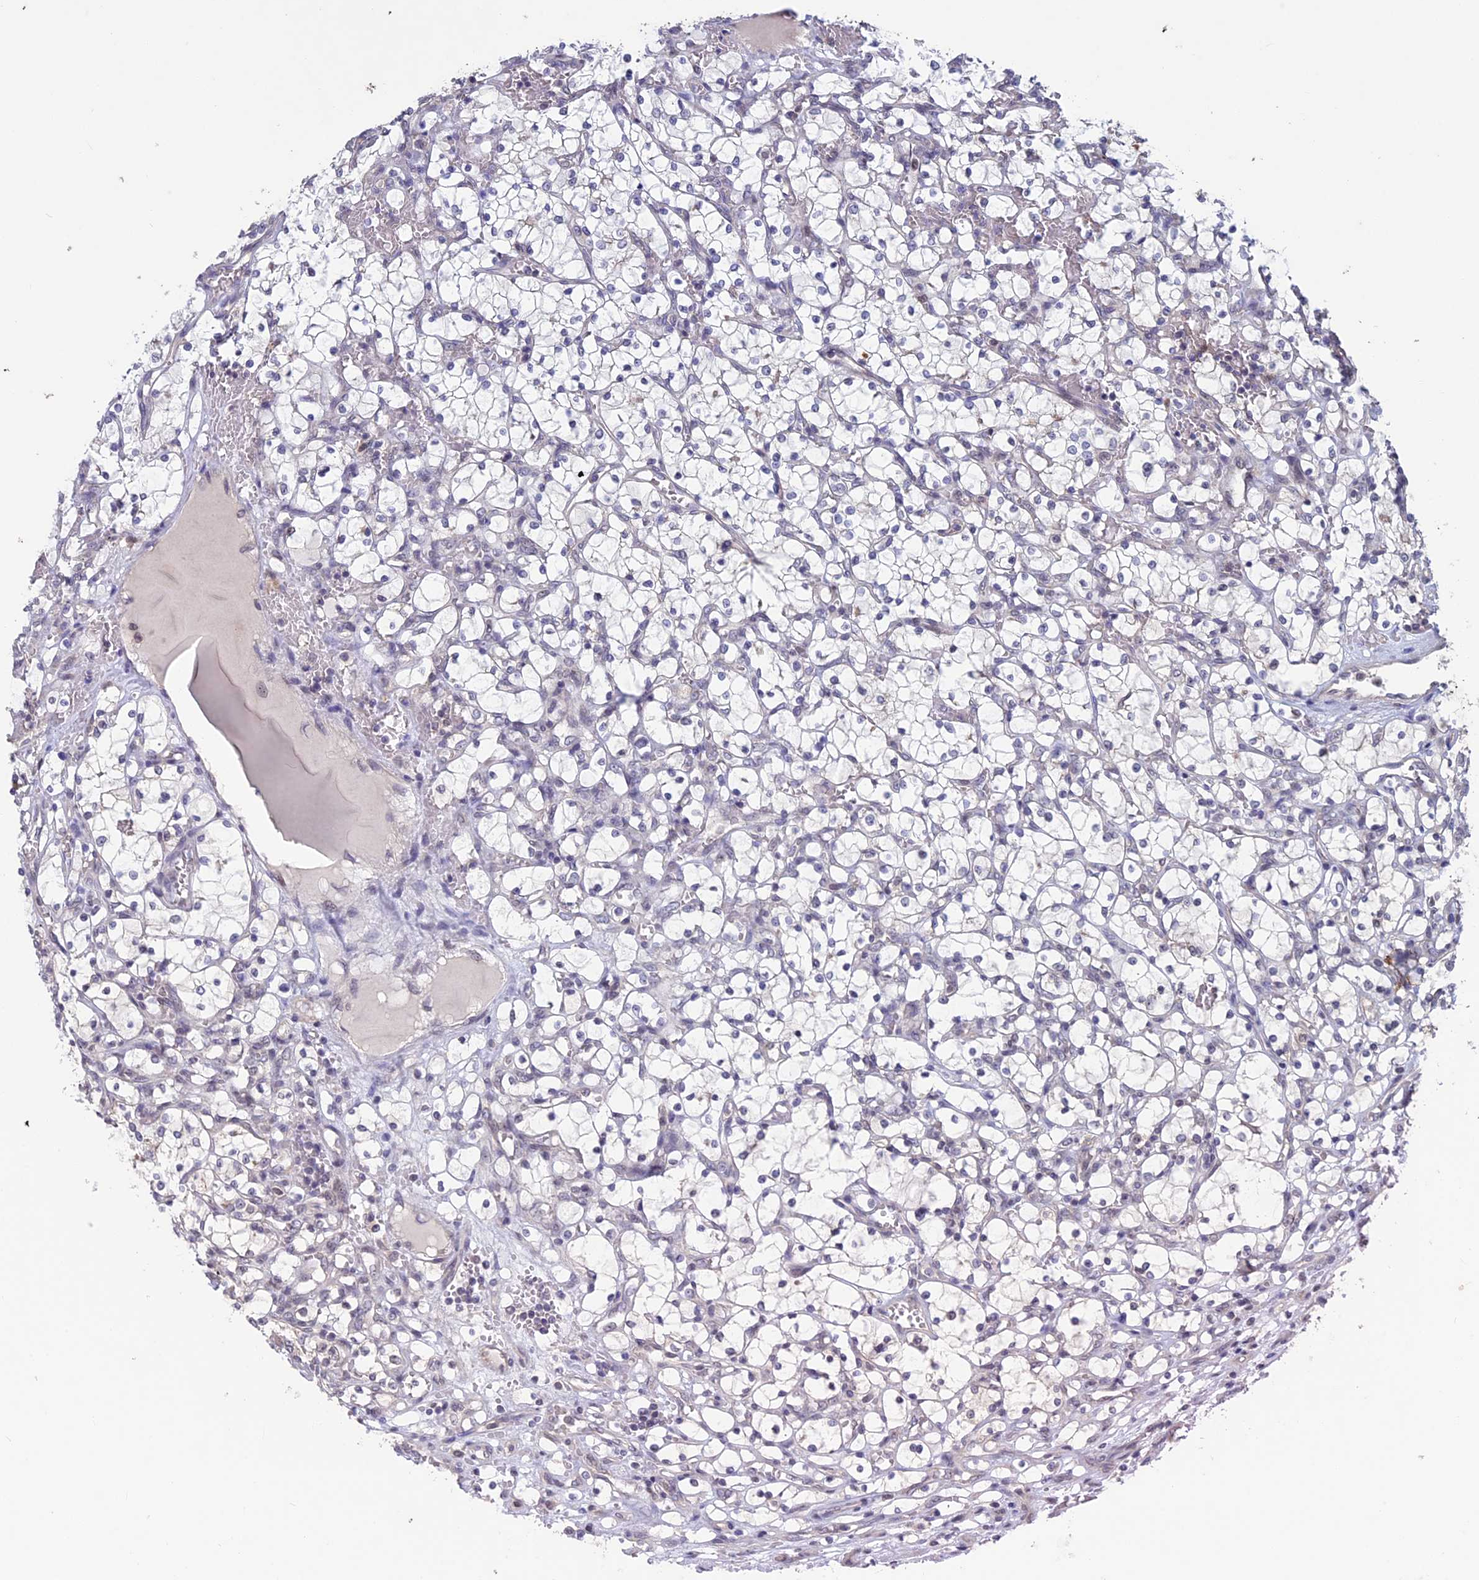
{"staining": {"intensity": "negative", "quantity": "none", "location": "none"}, "tissue": "renal cancer", "cell_type": "Tumor cells", "image_type": "cancer", "snomed": [{"axis": "morphology", "description": "Adenocarcinoma, NOS"}, {"axis": "topography", "description": "Kidney"}], "caption": "DAB immunohistochemical staining of human renal adenocarcinoma reveals no significant positivity in tumor cells.", "gene": "SPIRE1", "patient": {"sex": "female", "age": 69}}